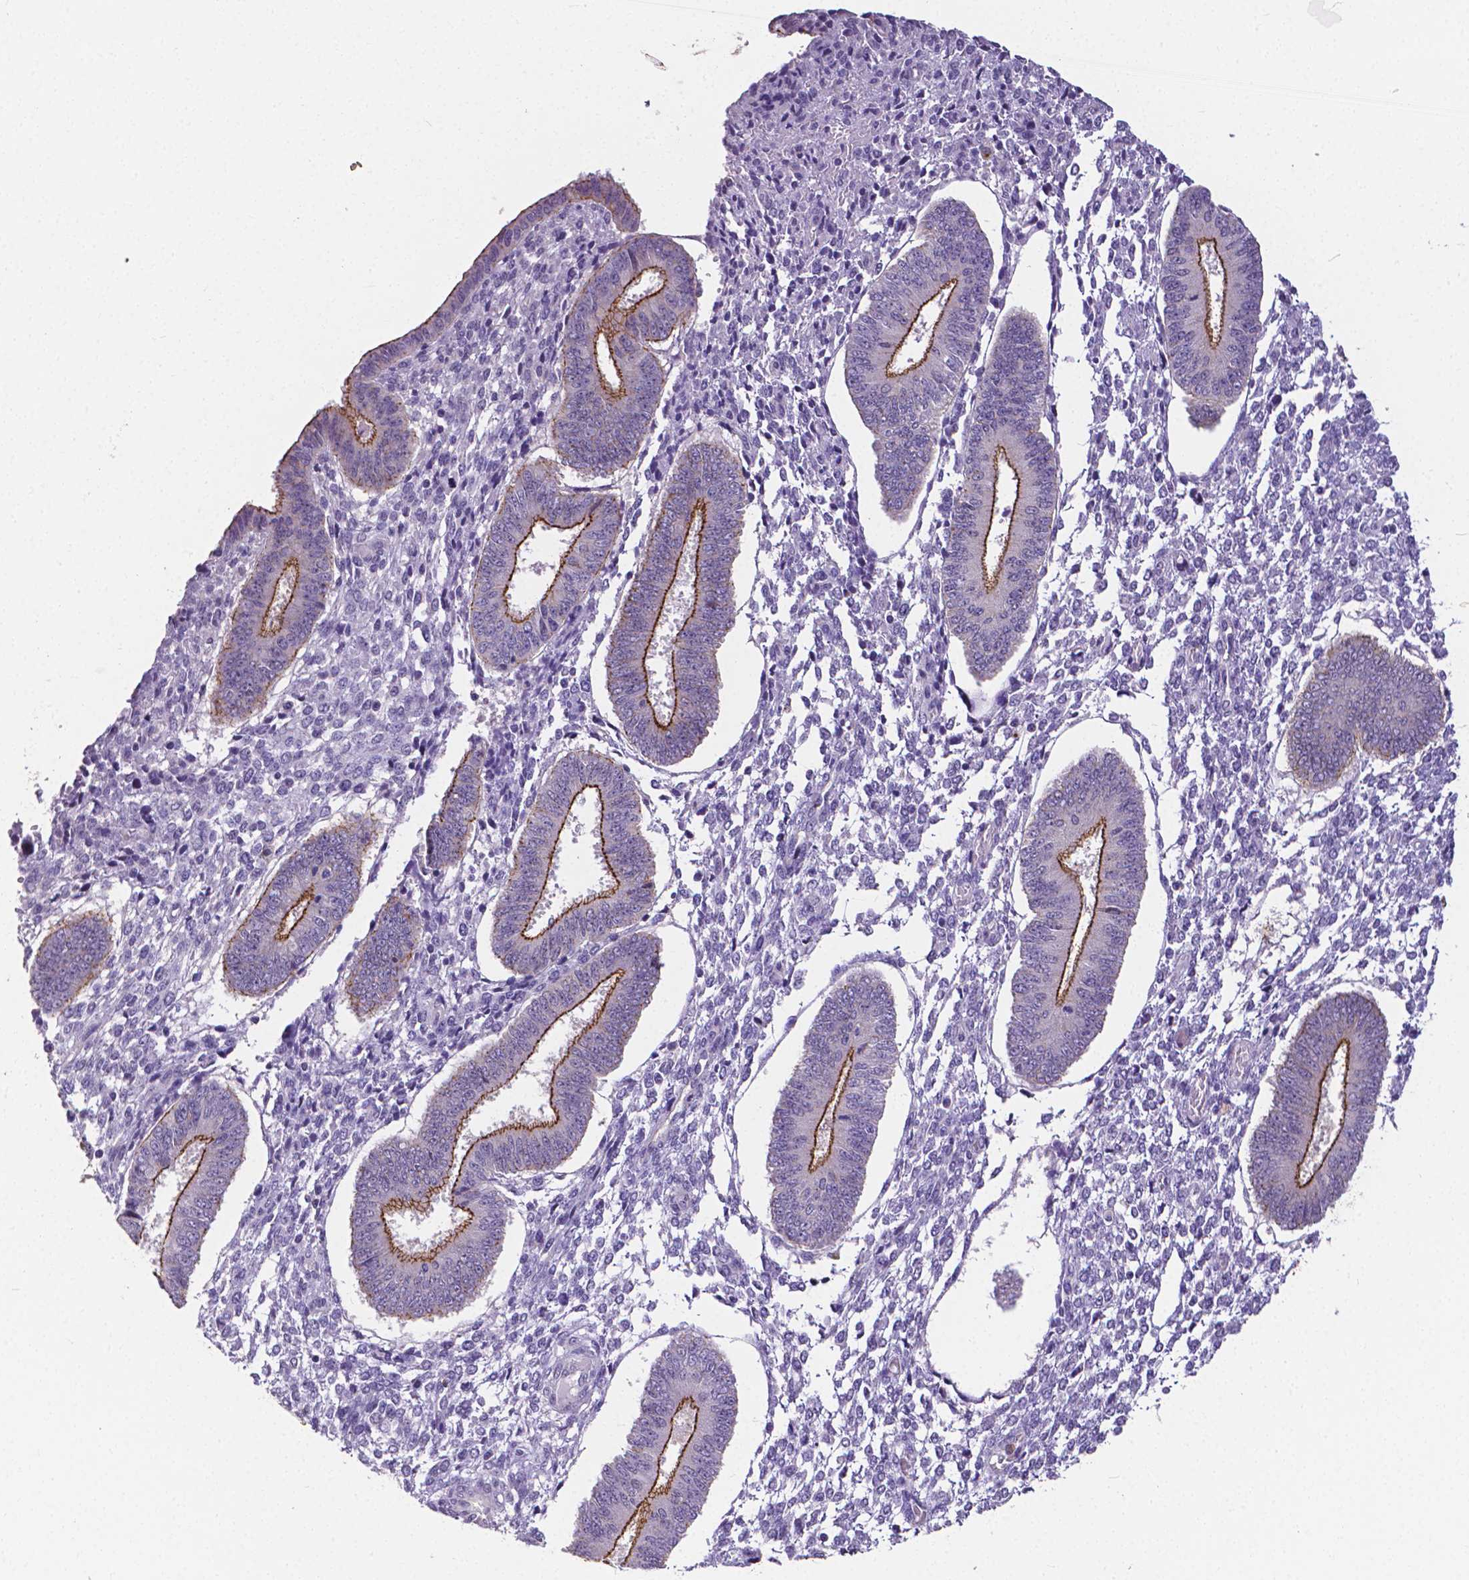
{"staining": {"intensity": "negative", "quantity": "none", "location": "none"}, "tissue": "endometrium", "cell_type": "Cells in endometrial stroma", "image_type": "normal", "snomed": [{"axis": "morphology", "description": "Normal tissue, NOS"}, {"axis": "topography", "description": "Endometrium"}], "caption": "DAB (3,3'-diaminobenzidine) immunohistochemical staining of unremarkable endometrium shows no significant staining in cells in endometrial stroma.", "gene": "OCLN", "patient": {"sex": "female", "age": 42}}